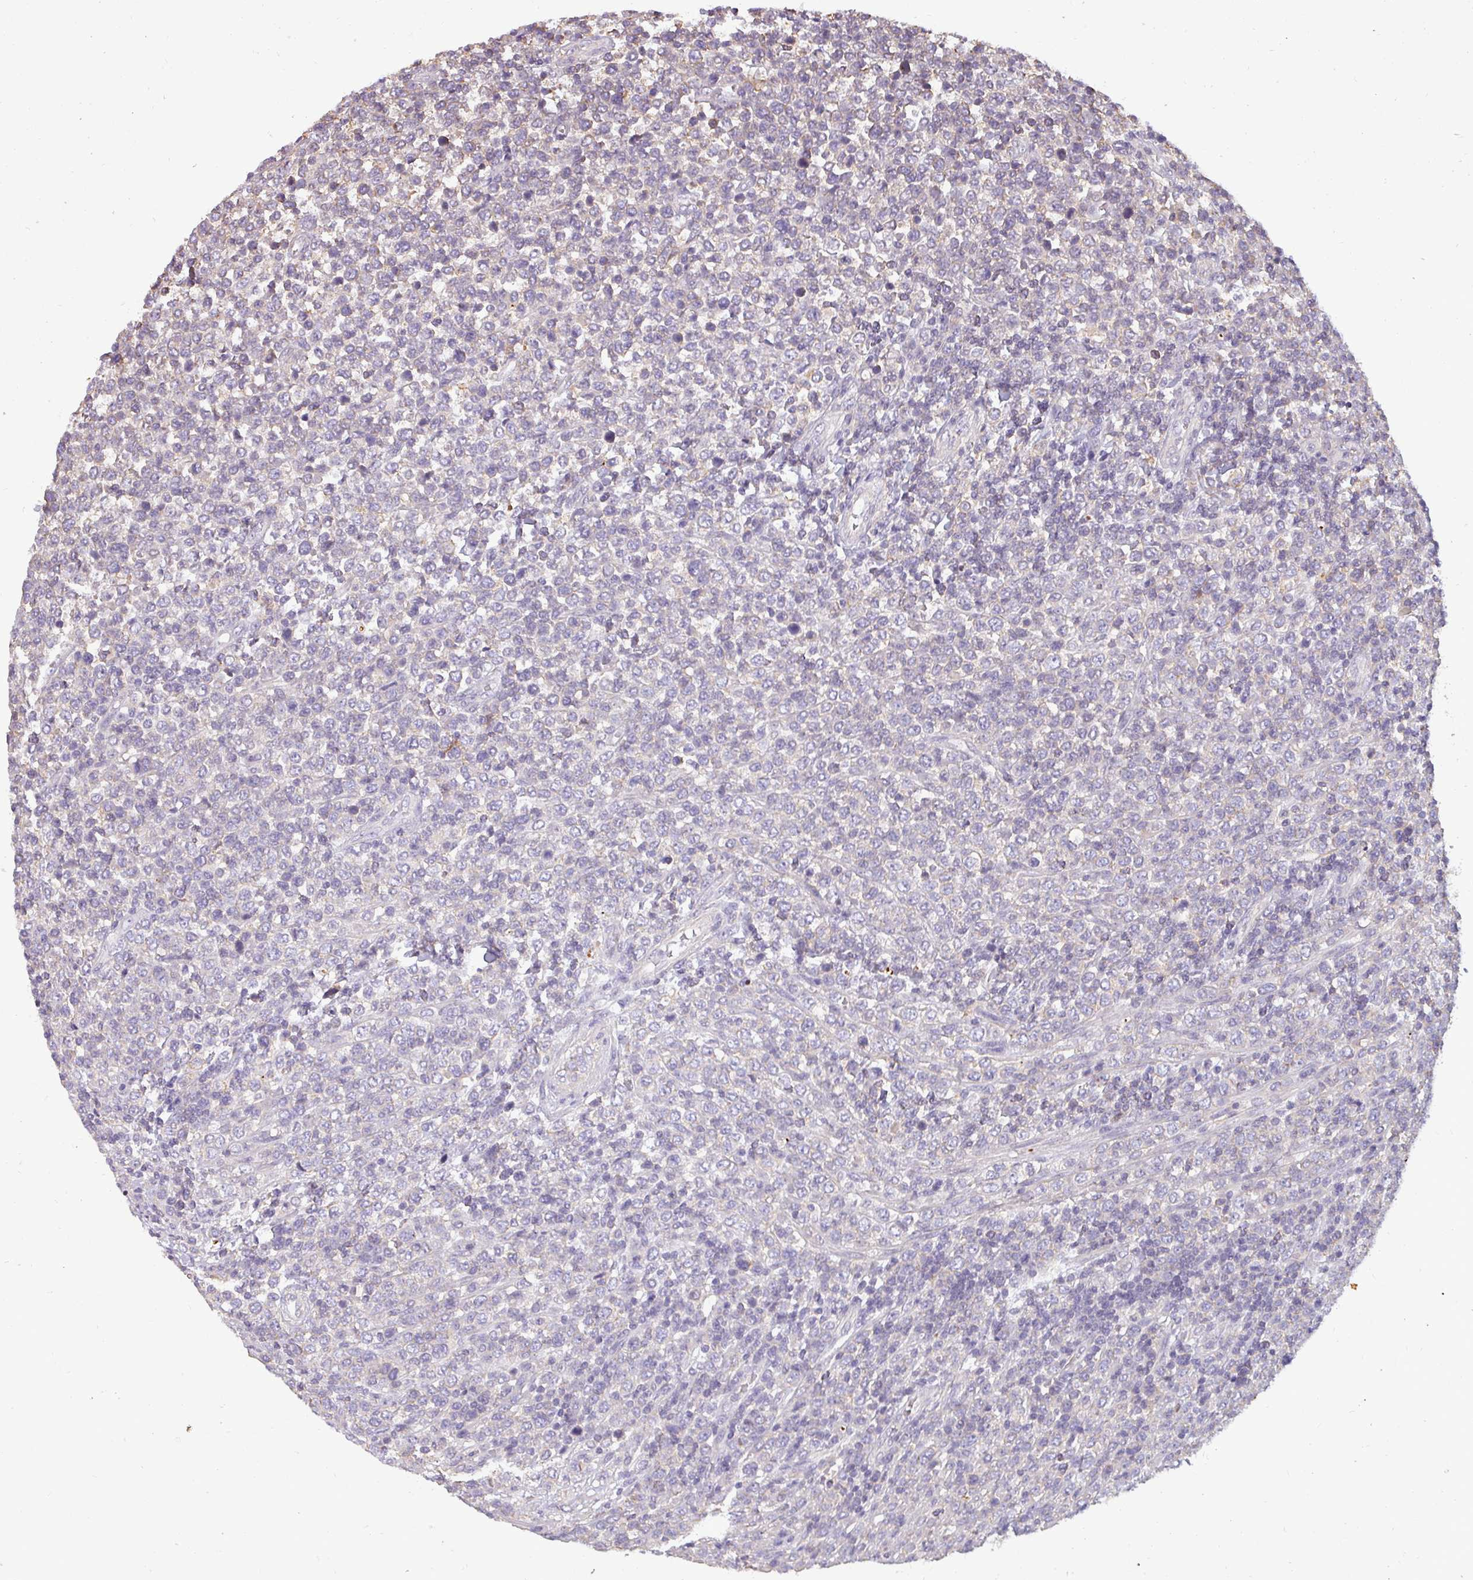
{"staining": {"intensity": "negative", "quantity": "none", "location": "none"}, "tissue": "lymphoma", "cell_type": "Tumor cells", "image_type": "cancer", "snomed": [{"axis": "morphology", "description": "Malignant lymphoma, non-Hodgkin's type, High grade"}, {"axis": "topography", "description": "Soft tissue"}], "caption": "Immunohistochemistry histopathology image of lymphoma stained for a protein (brown), which shows no positivity in tumor cells.", "gene": "ZNF835", "patient": {"sex": "female", "age": 56}}